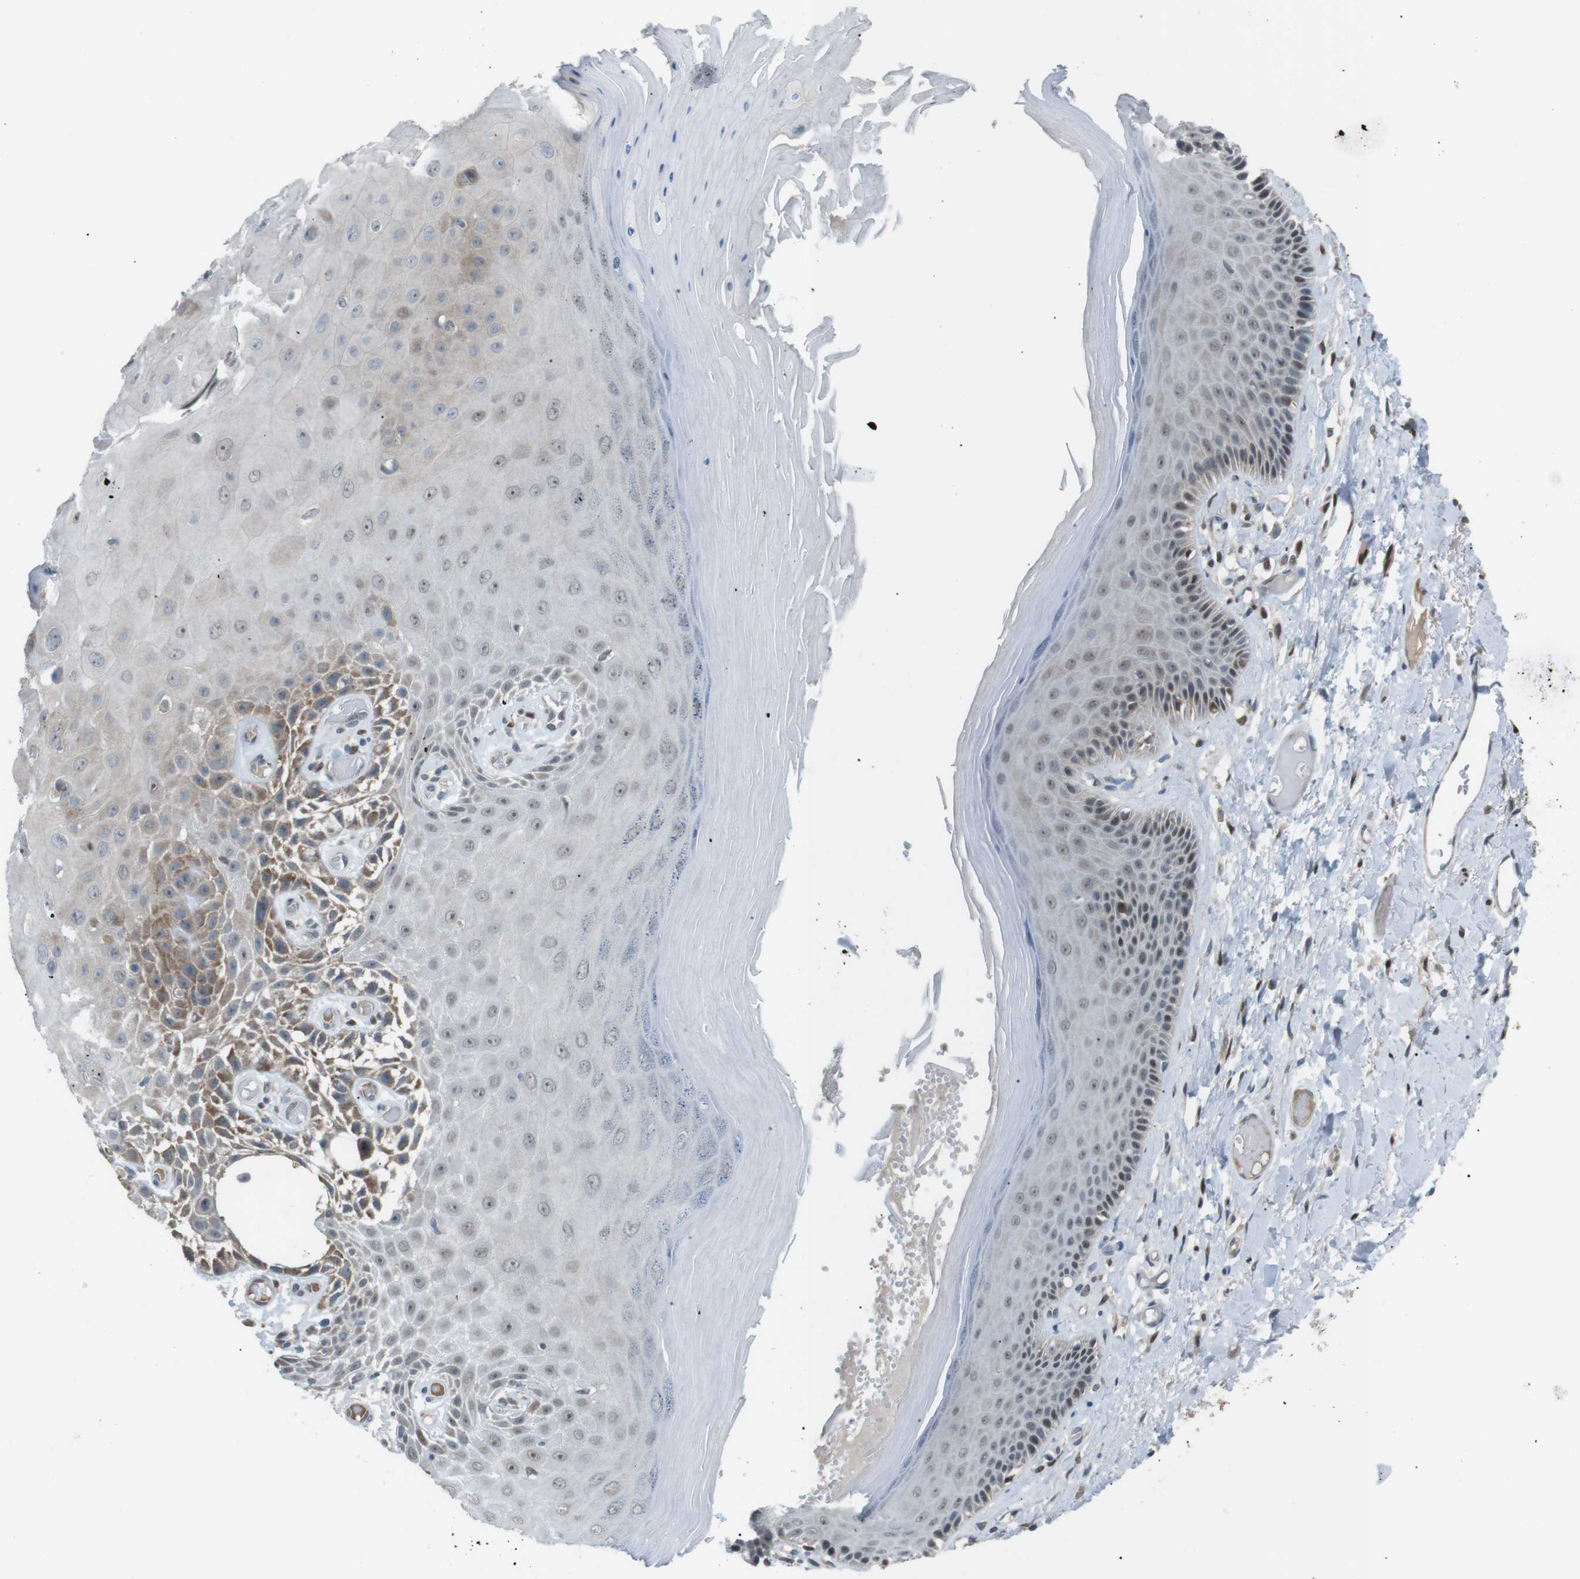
{"staining": {"intensity": "moderate", "quantity": "25%-75%", "location": "cytoplasmic/membranous,nuclear"}, "tissue": "skin", "cell_type": "Epidermal cells", "image_type": "normal", "snomed": [{"axis": "morphology", "description": "Normal tissue, NOS"}, {"axis": "topography", "description": "Vulva"}], "caption": "Protein expression analysis of unremarkable skin displays moderate cytoplasmic/membranous,nuclear staining in about 25%-75% of epidermal cells. (IHC, brightfield microscopy, high magnification).", "gene": "SRPK2", "patient": {"sex": "female", "age": 73}}